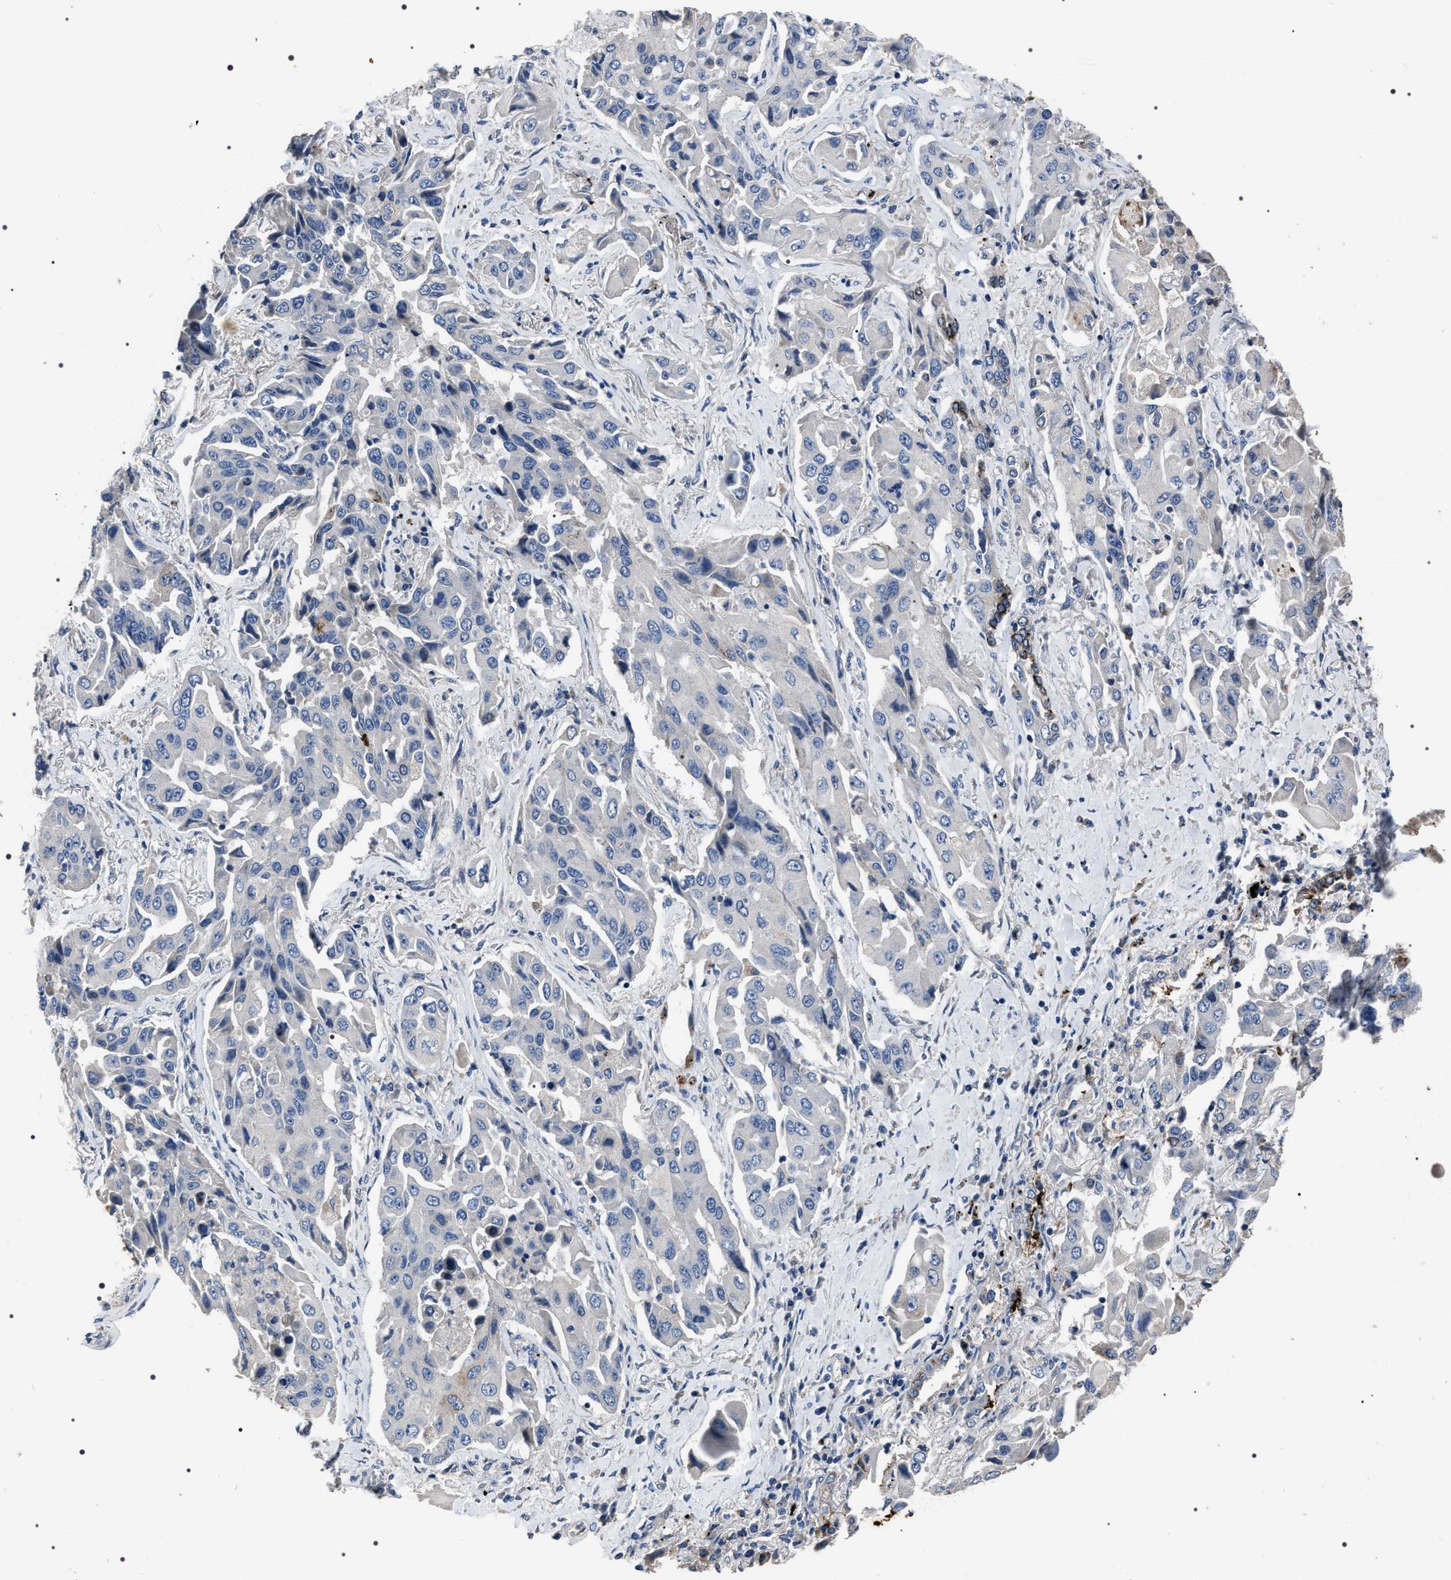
{"staining": {"intensity": "negative", "quantity": "none", "location": "none"}, "tissue": "lung cancer", "cell_type": "Tumor cells", "image_type": "cancer", "snomed": [{"axis": "morphology", "description": "Adenocarcinoma, NOS"}, {"axis": "topography", "description": "Lung"}], "caption": "A micrograph of lung cancer (adenocarcinoma) stained for a protein demonstrates no brown staining in tumor cells.", "gene": "TRIM54", "patient": {"sex": "female", "age": 65}}